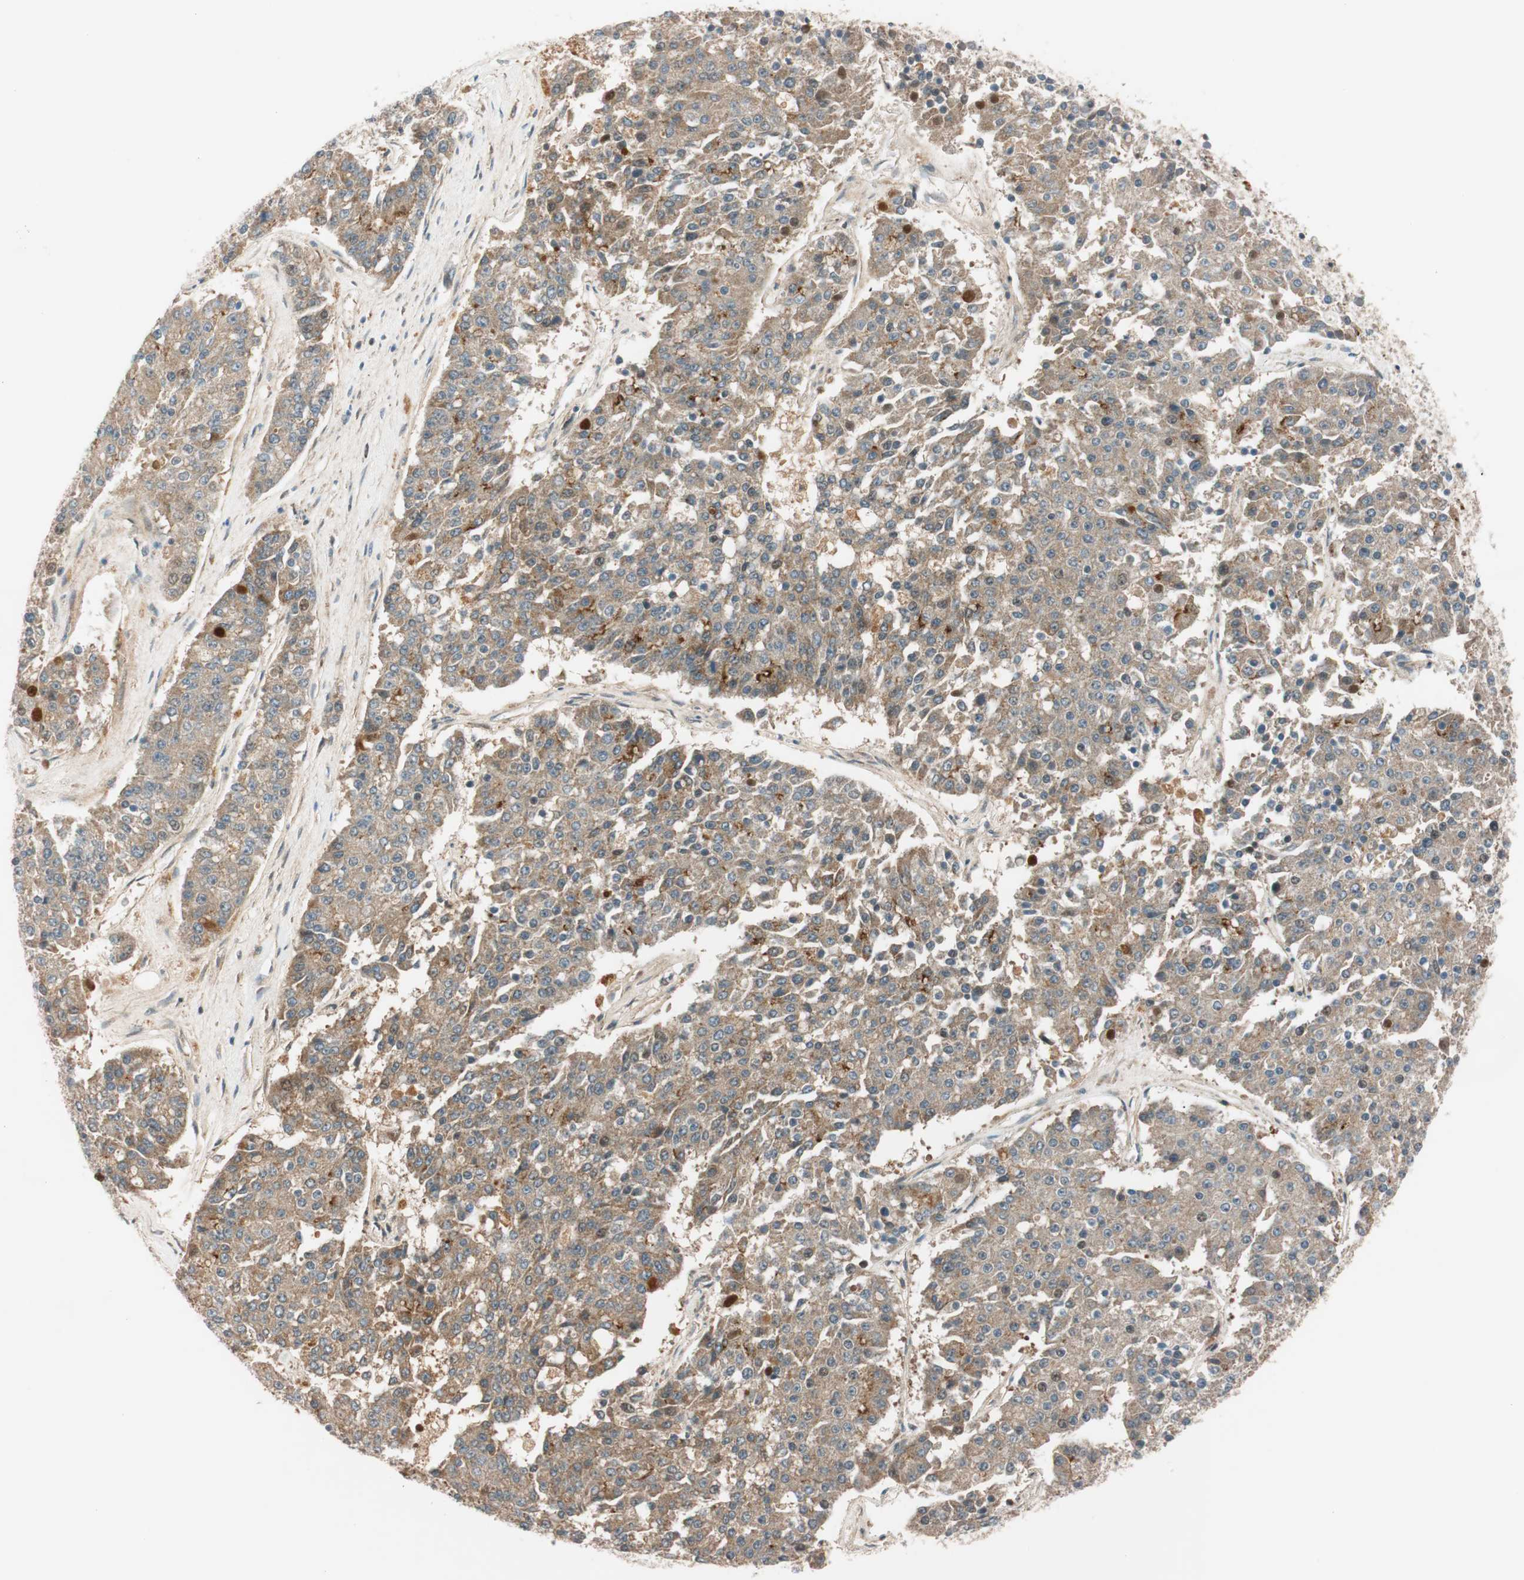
{"staining": {"intensity": "weak", "quantity": ">75%", "location": "cytoplasmic/membranous"}, "tissue": "pancreatic cancer", "cell_type": "Tumor cells", "image_type": "cancer", "snomed": [{"axis": "morphology", "description": "Adenocarcinoma, NOS"}, {"axis": "topography", "description": "Pancreas"}], "caption": "Pancreatic cancer stained for a protein displays weak cytoplasmic/membranous positivity in tumor cells.", "gene": "ABI1", "patient": {"sex": "male", "age": 50}}